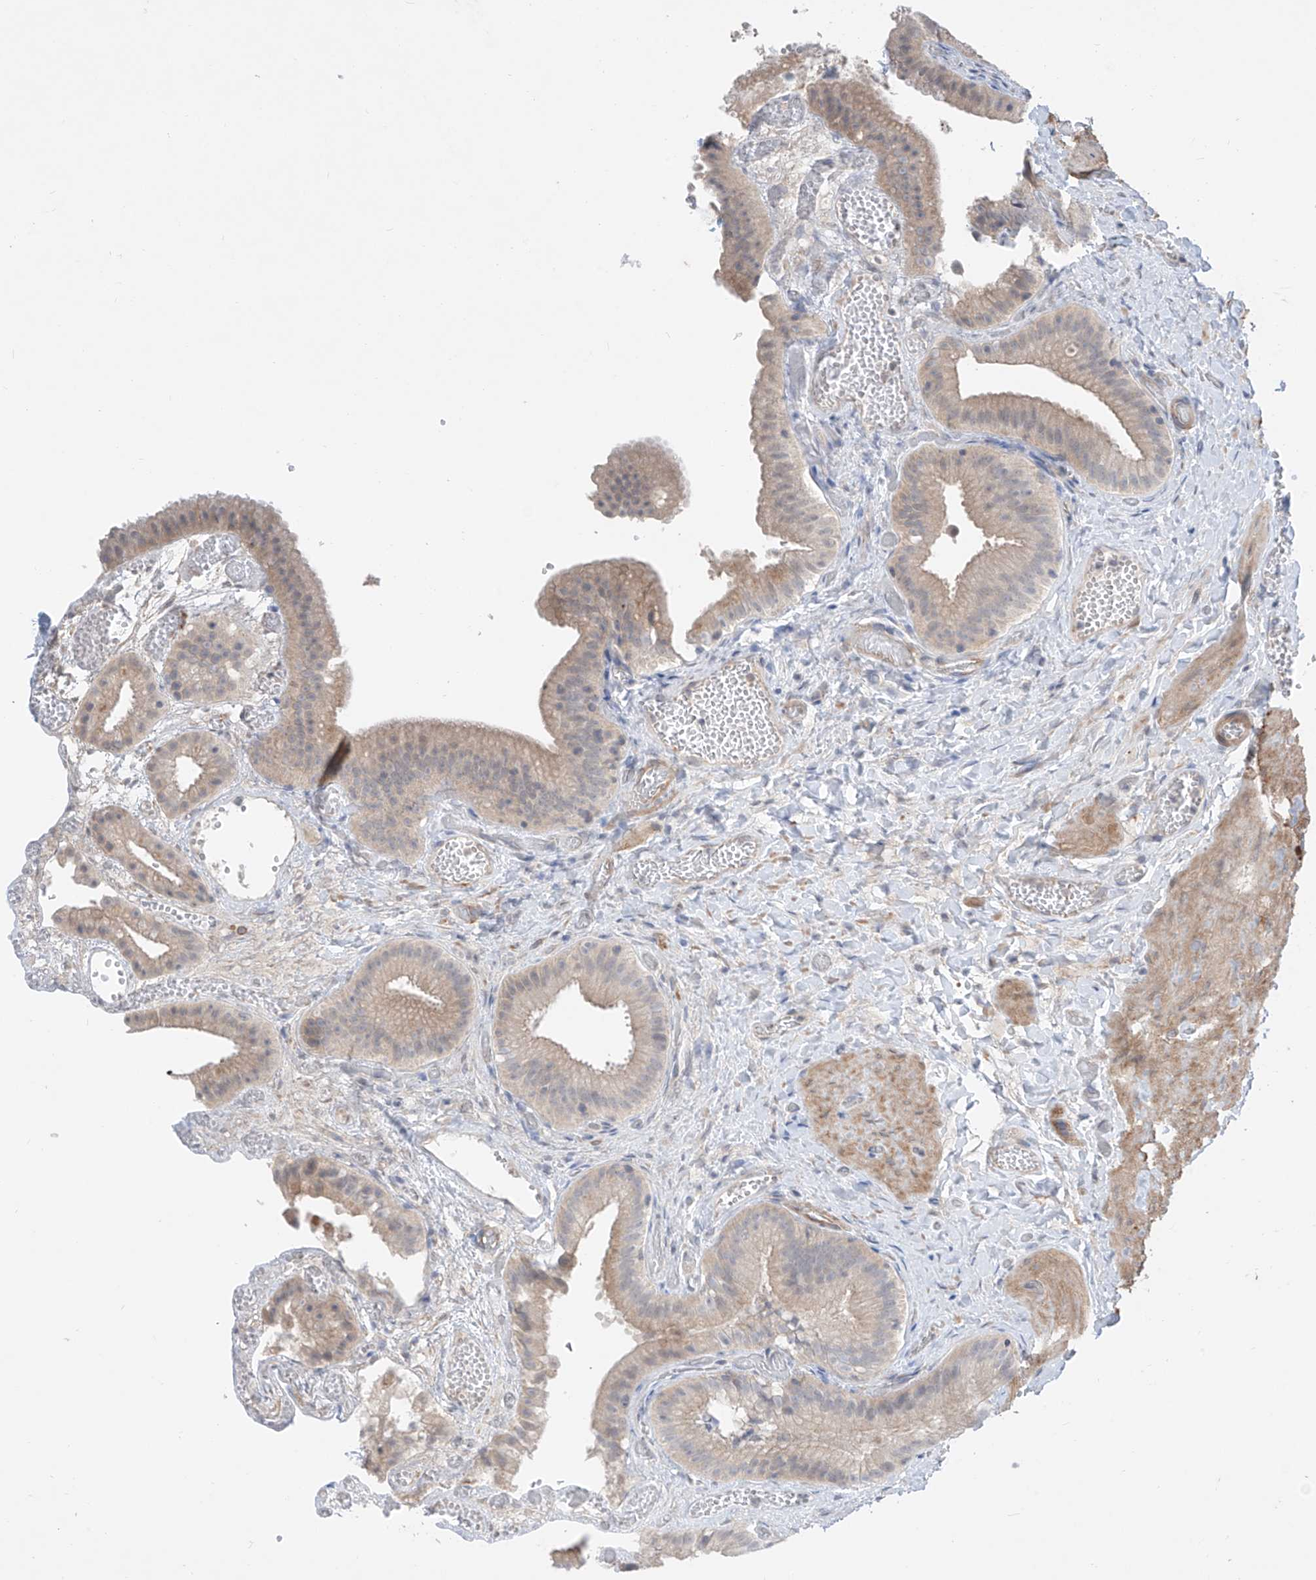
{"staining": {"intensity": "weak", "quantity": "<25%", "location": "cytoplasmic/membranous"}, "tissue": "gallbladder", "cell_type": "Glandular cells", "image_type": "normal", "snomed": [{"axis": "morphology", "description": "Normal tissue, NOS"}, {"axis": "topography", "description": "Gallbladder"}], "caption": "DAB (3,3'-diaminobenzidine) immunohistochemical staining of benign human gallbladder reveals no significant staining in glandular cells.", "gene": "ABLIM2", "patient": {"sex": "female", "age": 64}}